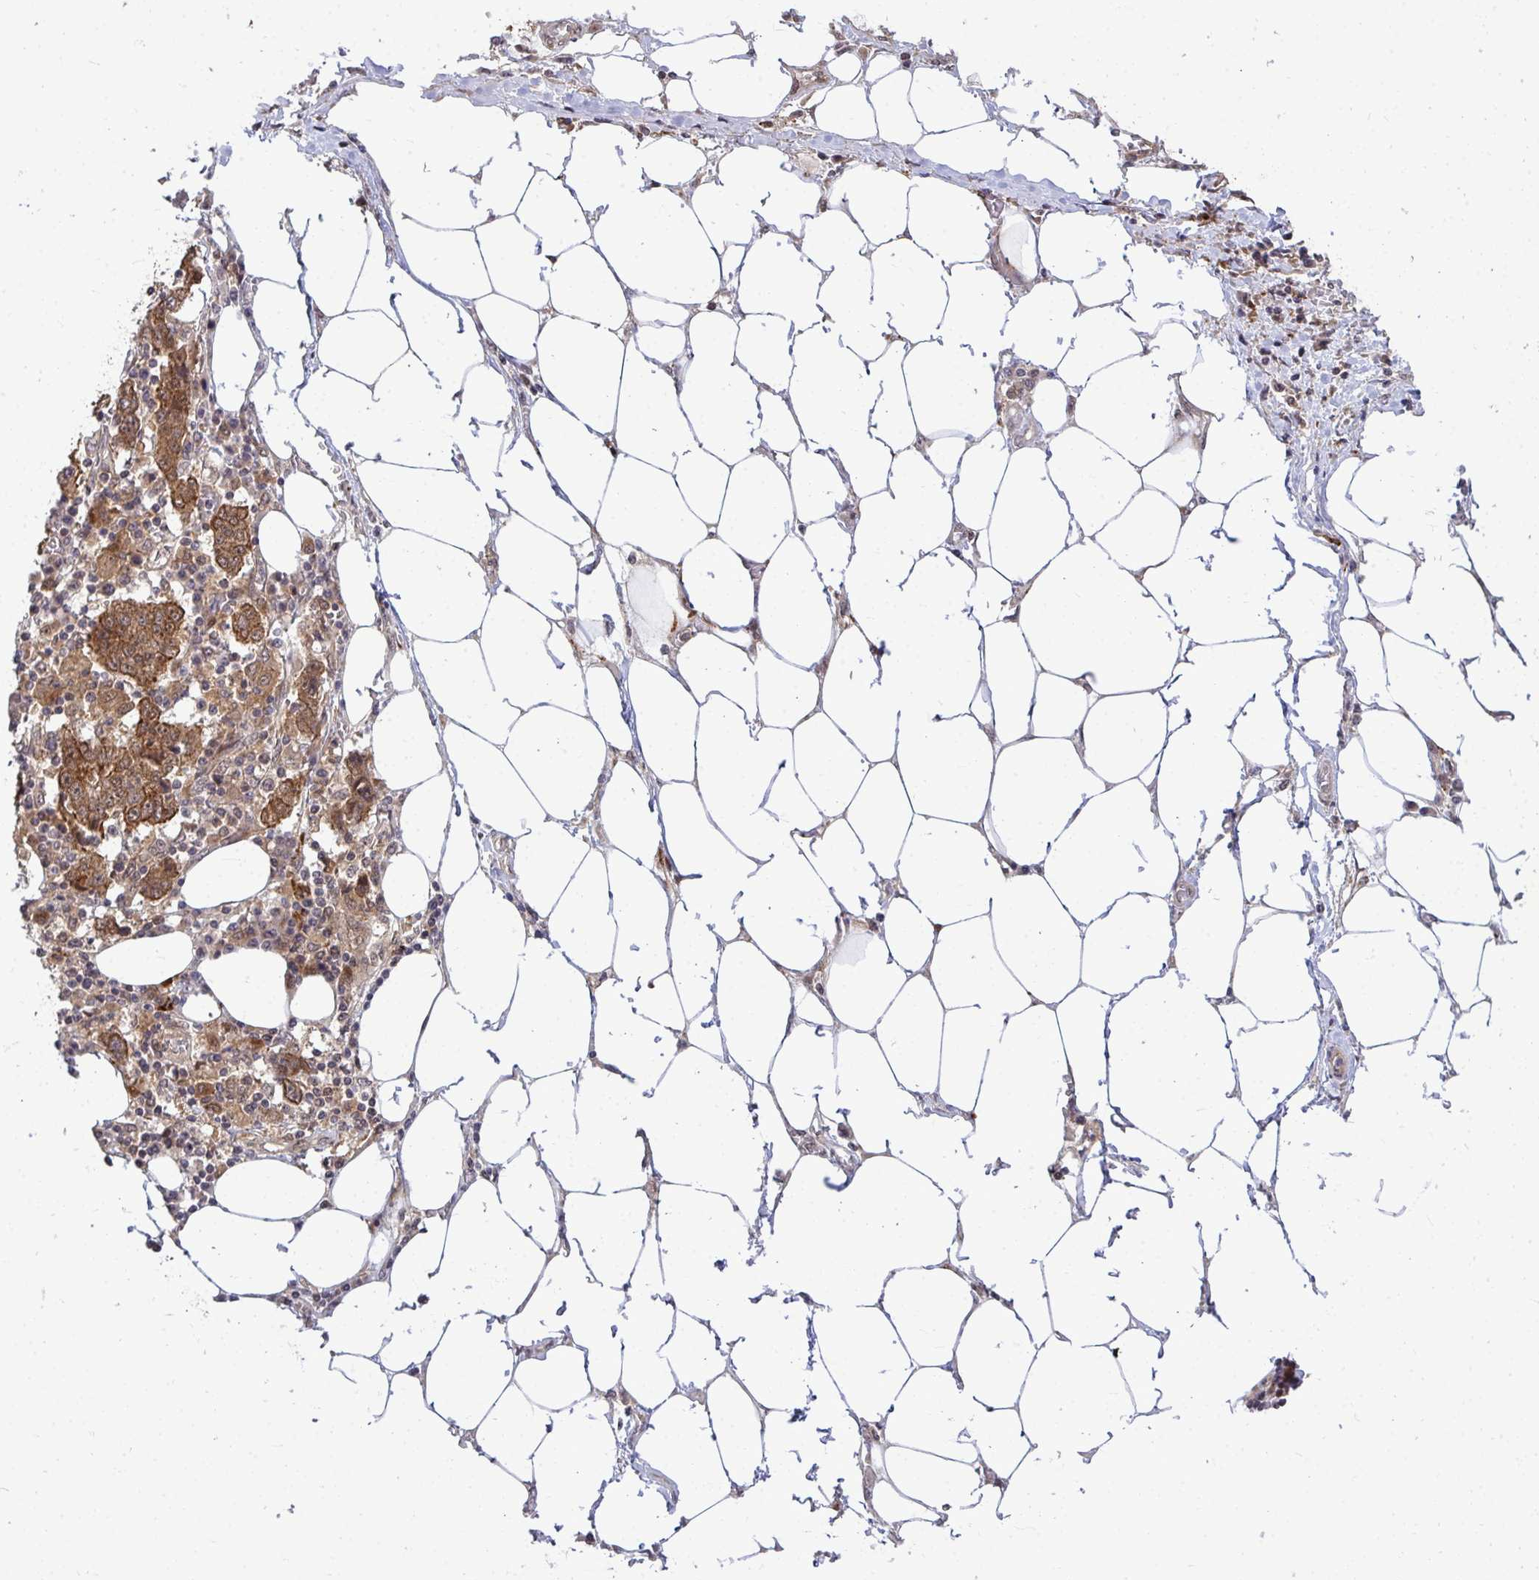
{"staining": {"intensity": "strong", "quantity": ">75%", "location": "cytoplasmic/membranous"}, "tissue": "stomach cancer", "cell_type": "Tumor cells", "image_type": "cancer", "snomed": [{"axis": "morphology", "description": "Adenocarcinoma, NOS"}, {"axis": "topography", "description": "Stomach"}], "caption": "Adenocarcinoma (stomach) tissue reveals strong cytoplasmic/membranous expression in about >75% of tumor cells, visualized by immunohistochemistry.", "gene": "TRIM44", "patient": {"sex": "male", "age": 59}}